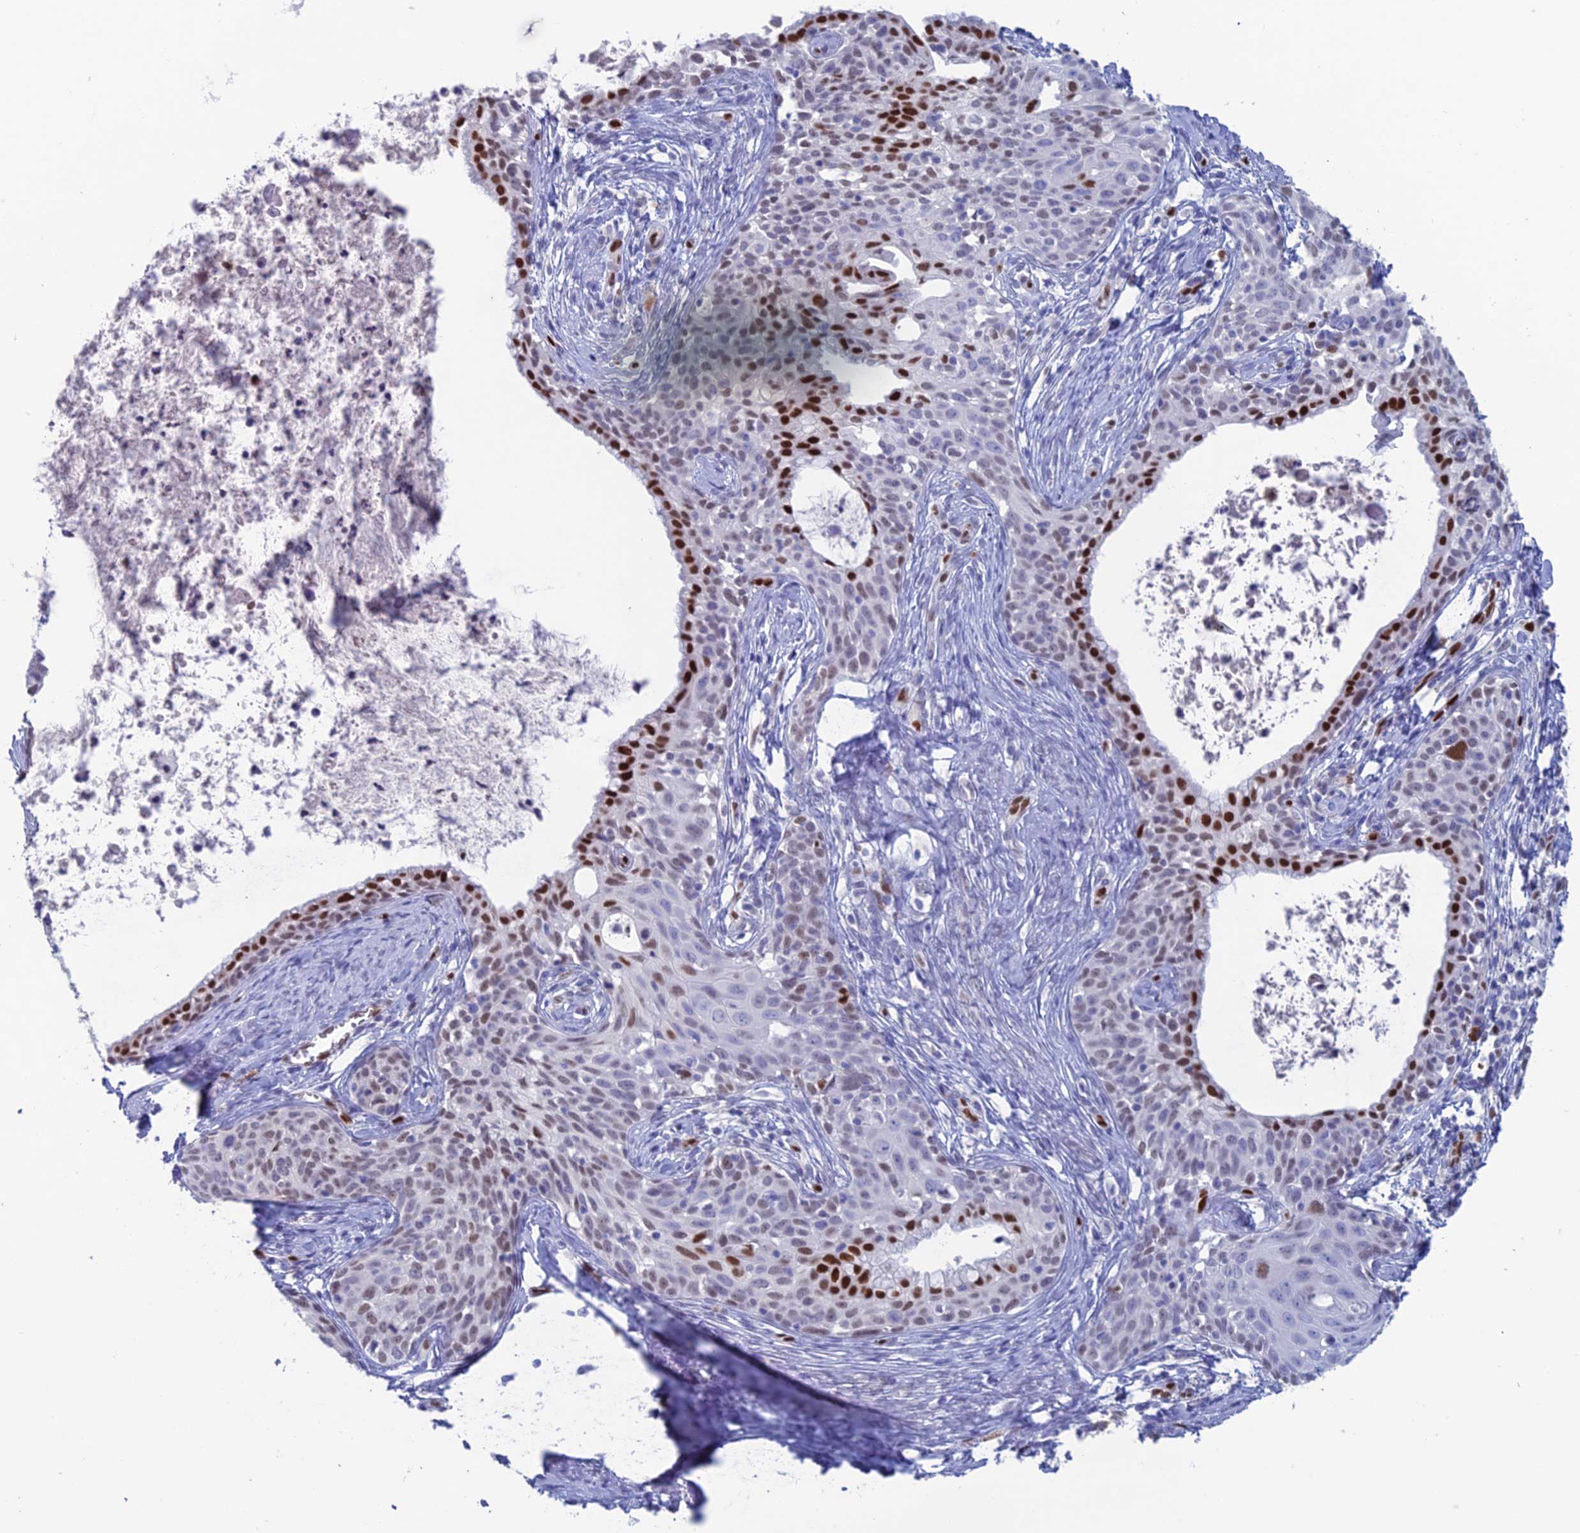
{"staining": {"intensity": "strong", "quantity": "<25%", "location": "nuclear"}, "tissue": "cervical cancer", "cell_type": "Tumor cells", "image_type": "cancer", "snomed": [{"axis": "morphology", "description": "Squamous cell carcinoma, NOS"}, {"axis": "topography", "description": "Cervix"}], "caption": "An image of human squamous cell carcinoma (cervical) stained for a protein exhibits strong nuclear brown staining in tumor cells. (DAB (3,3'-diaminobenzidine) IHC, brown staining for protein, blue staining for nuclei).", "gene": "NOL4L", "patient": {"sex": "female", "age": 52}}